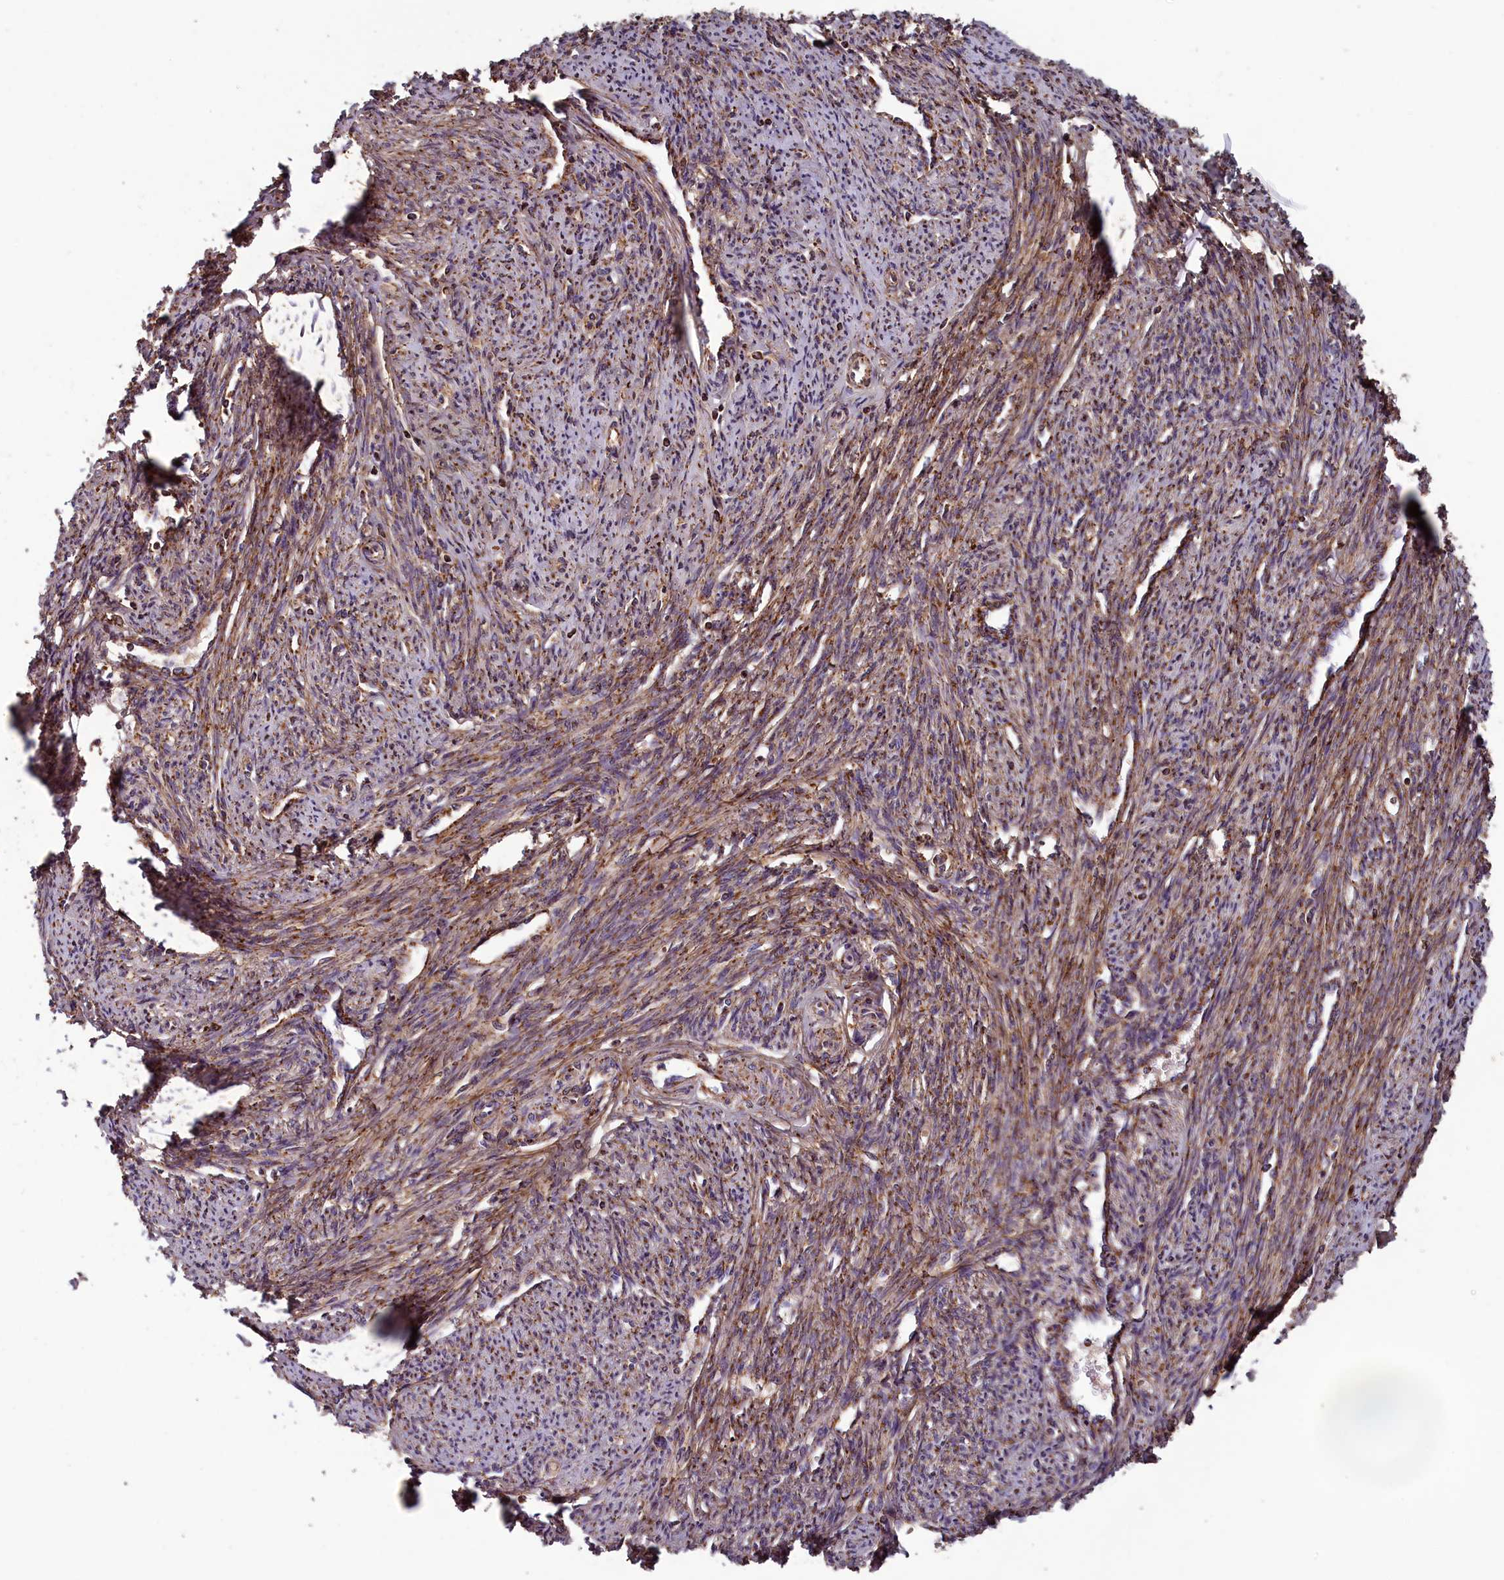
{"staining": {"intensity": "moderate", "quantity": ">75%", "location": "cytoplasmic/membranous"}, "tissue": "smooth muscle", "cell_type": "Smooth muscle cells", "image_type": "normal", "snomed": [{"axis": "morphology", "description": "Normal tissue, NOS"}, {"axis": "topography", "description": "Smooth muscle"}, {"axis": "topography", "description": "Uterus"}], "caption": "Brown immunohistochemical staining in normal human smooth muscle exhibits moderate cytoplasmic/membranous staining in about >75% of smooth muscle cells.", "gene": "CCDC15", "patient": {"sex": "female", "age": 59}}